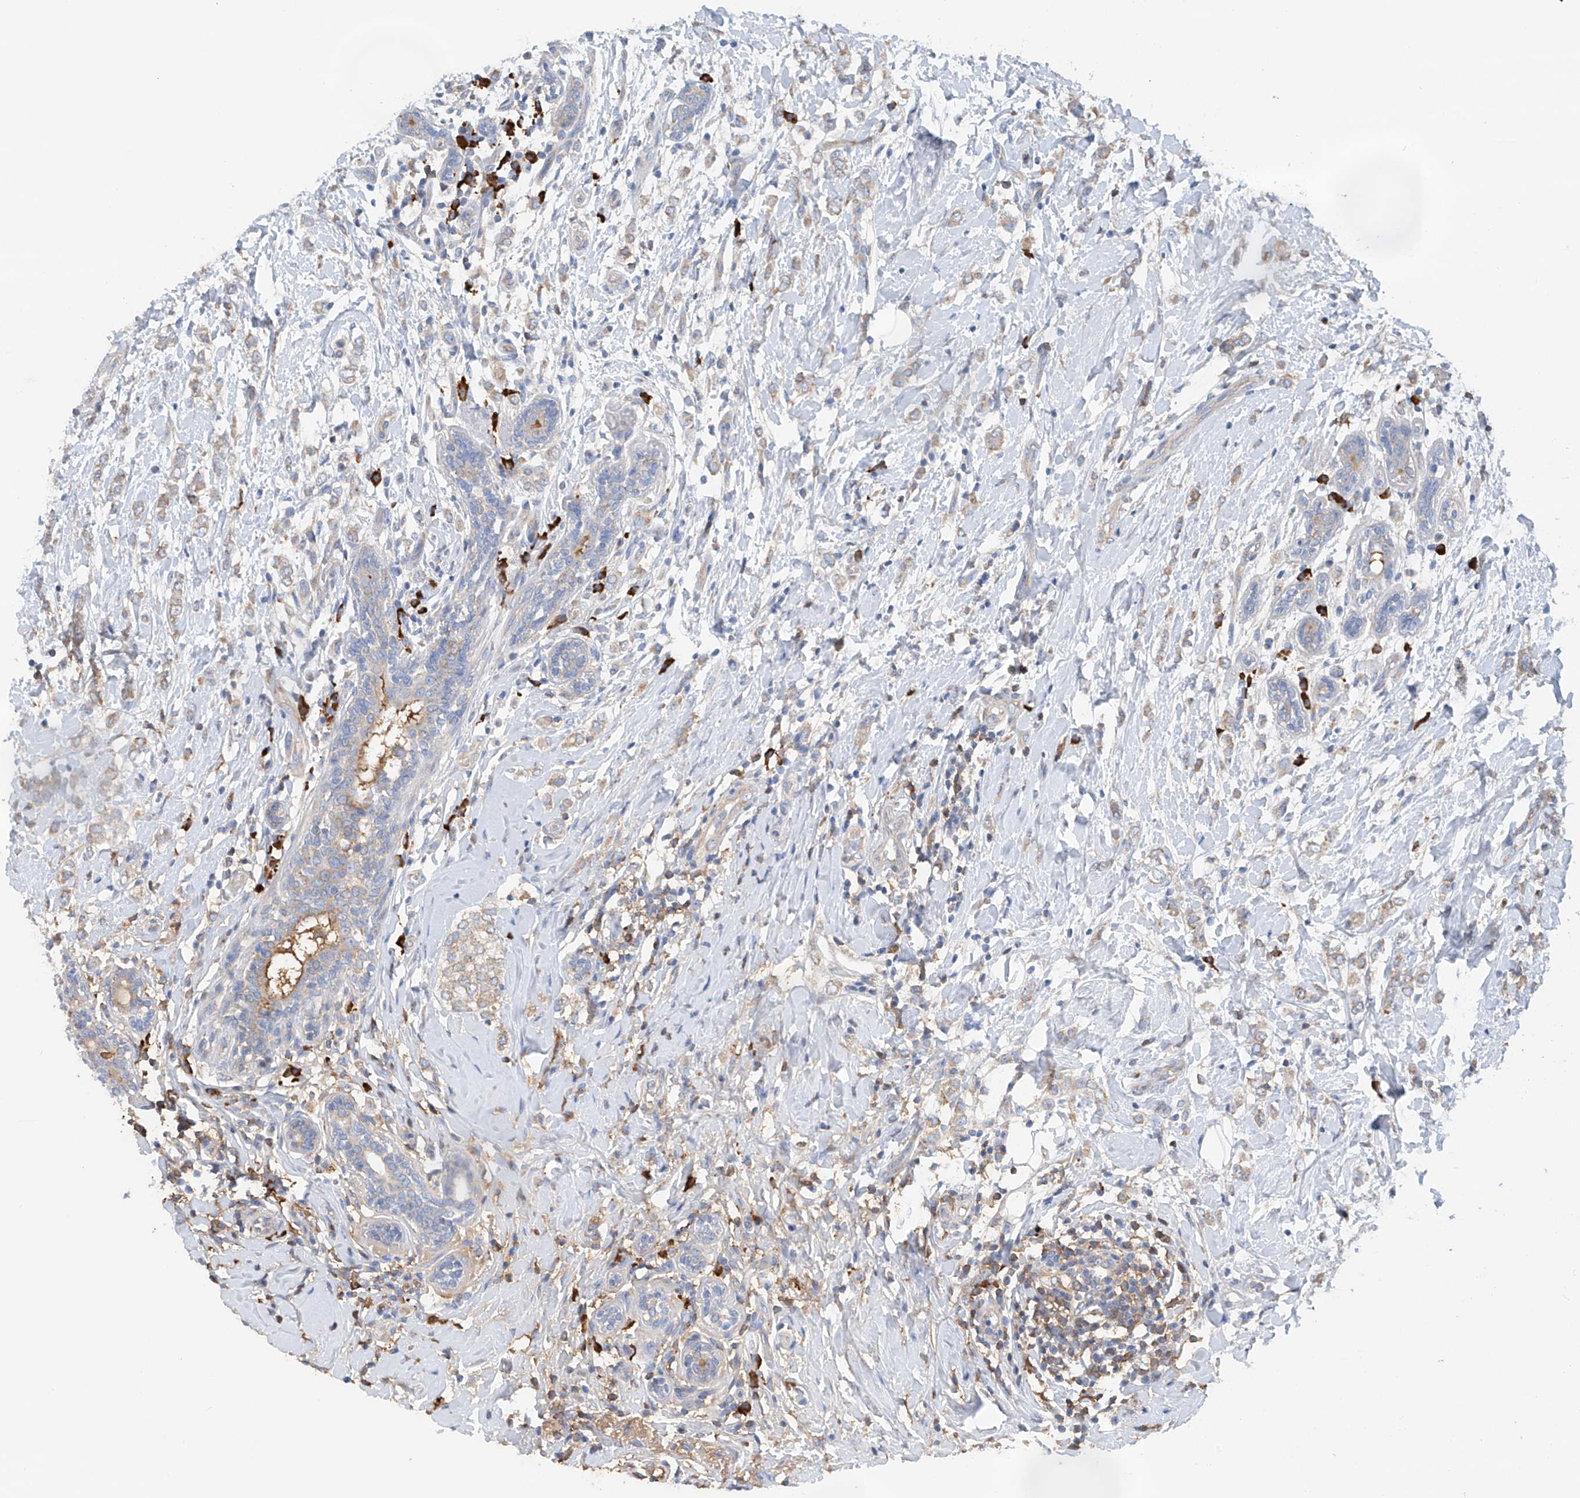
{"staining": {"intensity": "moderate", "quantity": "25%-75%", "location": "cytoplasmic/membranous"}, "tissue": "breast cancer", "cell_type": "Tumor cells", "image_type": "cancer", "snomed": [{"axis": "morphology", "description": "Normal tissue, NOS"}, {"axis": "morphology", "description": "Lobular carcinoma"}, {"axis": "topography", "description": "Breast"}], "caption": "Human lobular carcinoma (breast) stained with a brown dye demonstrates moderate cytoplasmic/membranous positive staining in about 25%-75% of tumor cells.", "gene": "SLC5A11", "patient": {"sex": "female", "age": 47}}